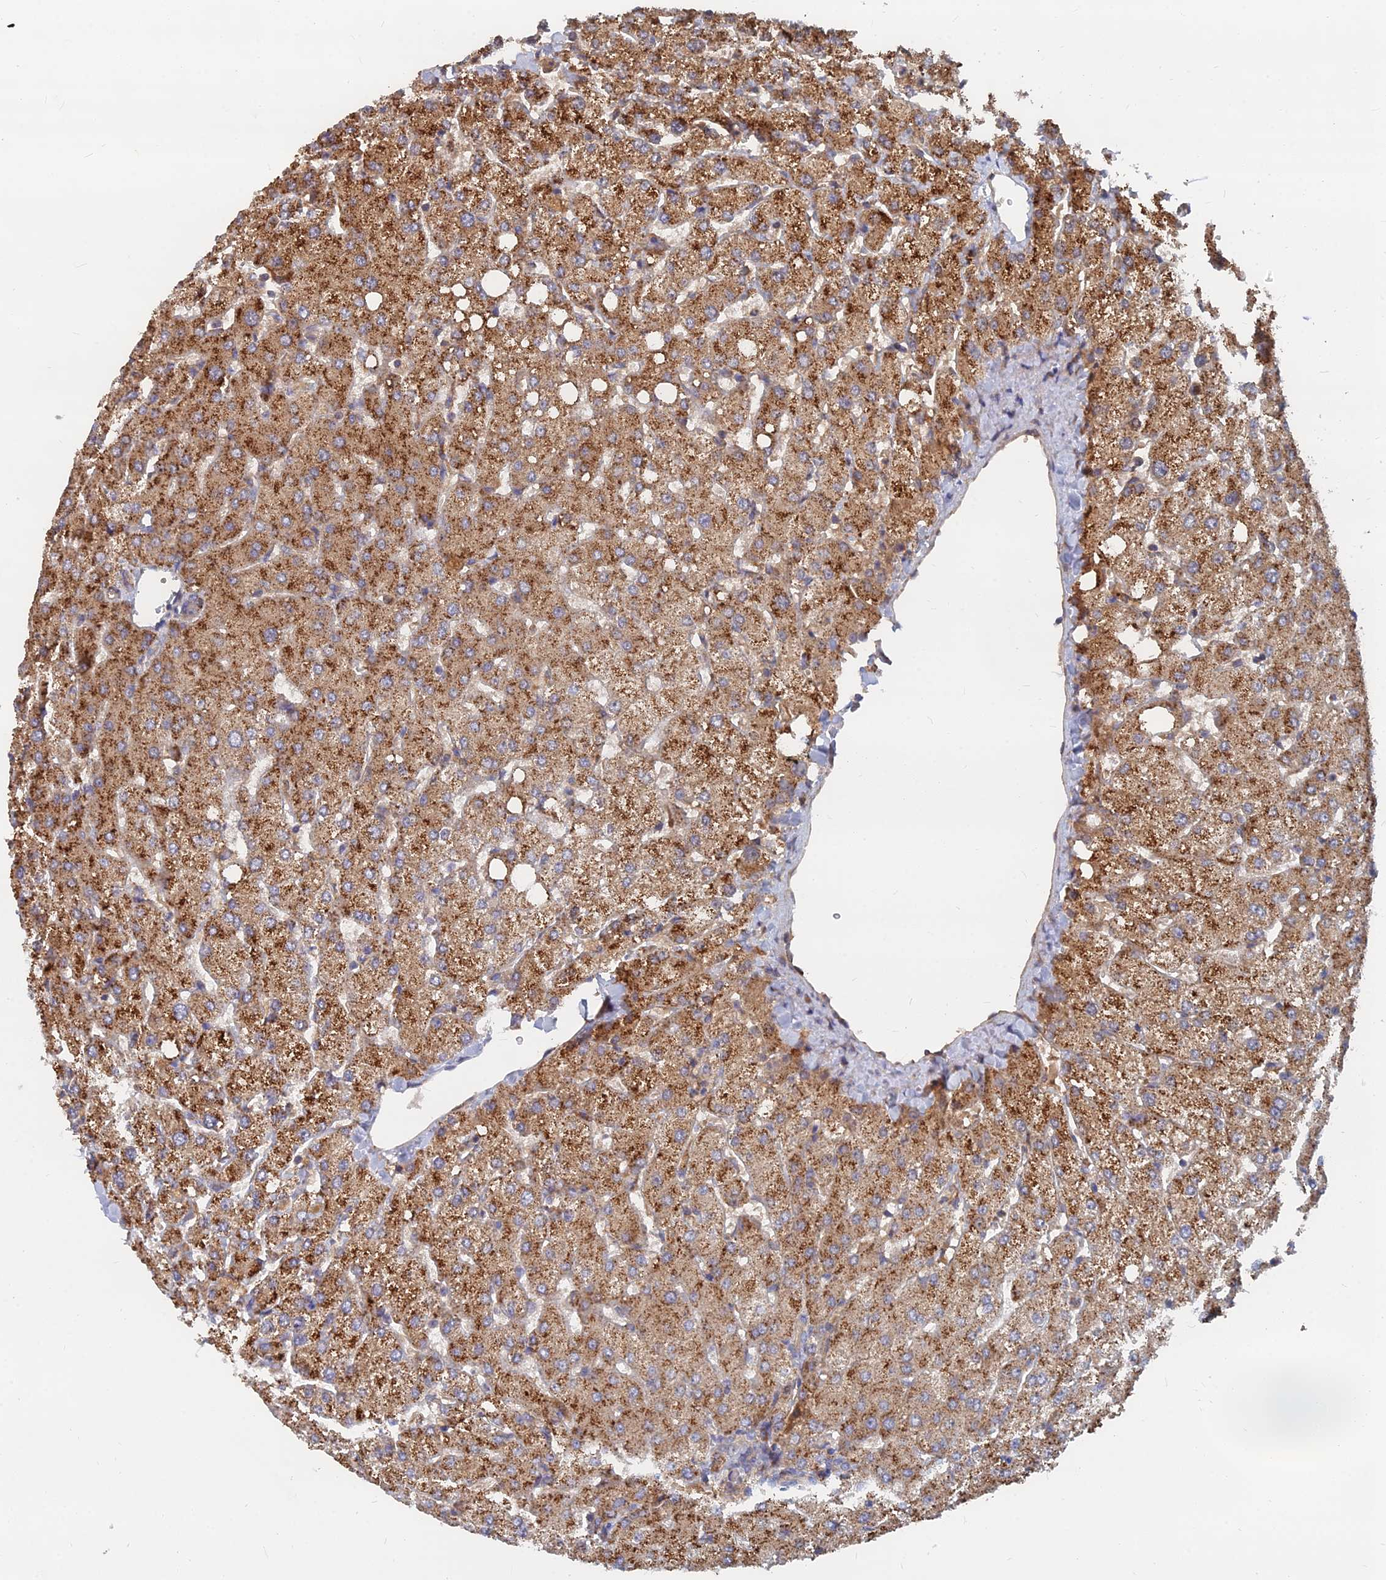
{"staining": {"intensity": "negative", "quantity": "none", "location": "none"}, "tissue": "liver", "cell_type": "Cholangiocytes", "image_type": "normal", "snomed": [{"axis": "morphology", "description": "Normal tissue, NOS"}, {"axis": "topography", "description": "Liver"}], "caption": "Immunohistochemistry image of normal liver: human liver stained with DAB (3,3'-diaminobenzidine) reveals no significant protein expression in cholangiocytes.", "gene": "CCZ1B", "patient": {"sex": "female", "age": 54}}